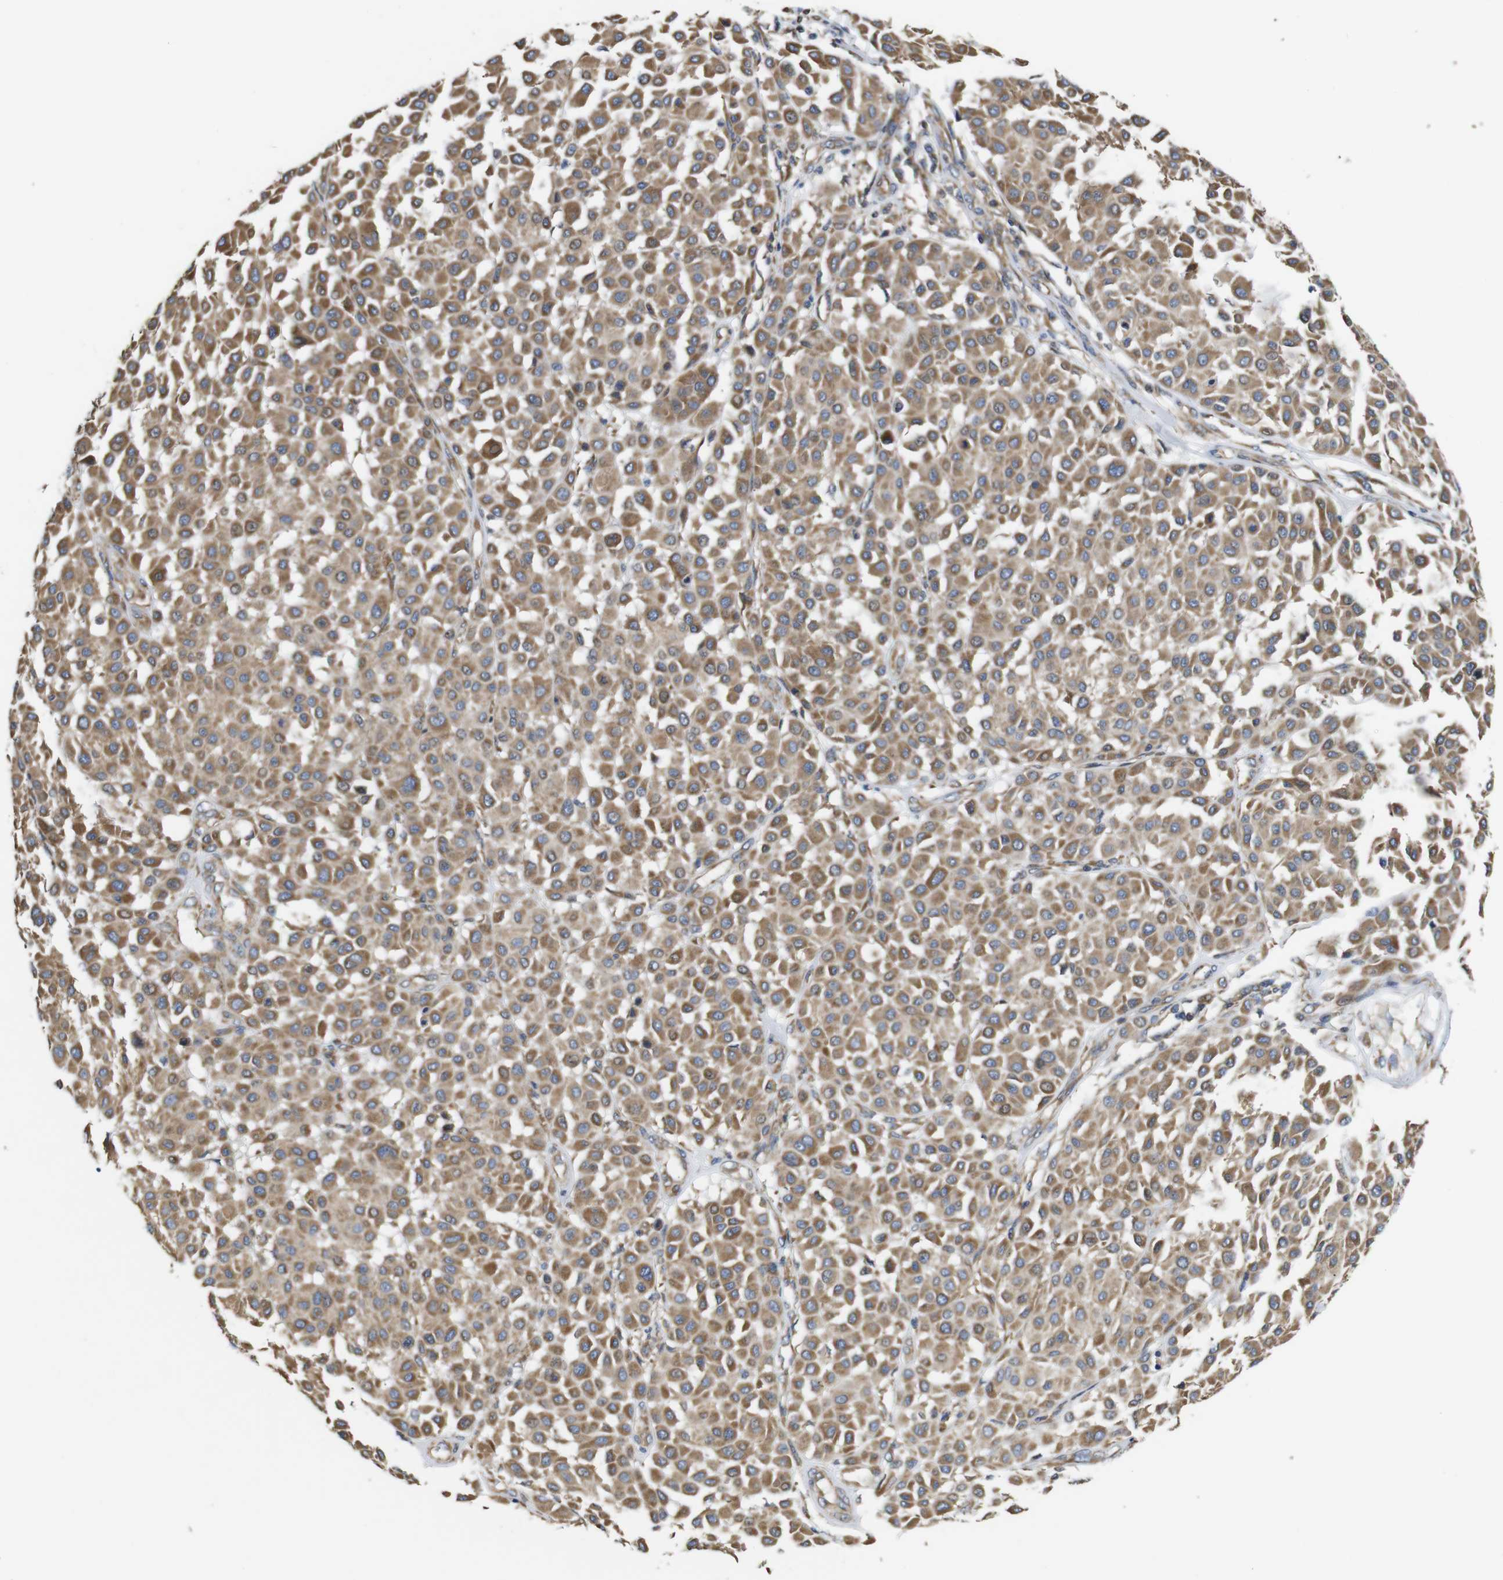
{"staining": {"intensity": "moderate", "quantity": ">75%", "location": "cytoplasmic/membranous"}, "tissue": "melanoma", "cell_type": "Tumor cells", "image_type": "cancer", "snomed": [{"axis": "morphology", "description": "Malignant melanoma, Metastatic site"}, {"axis": "topography", "description": "Soft tissue"}], "caption": "Immunohistochemical staining of malignant melanoma (metastatic site) reveals moderate cytoplasmic/membranous protein expression in approximately >75% of tumor cells. (IHC, brightfield microscopy, high magnification).", "gene": "POMK", "patient": {"sex": "male", "age": 41}}